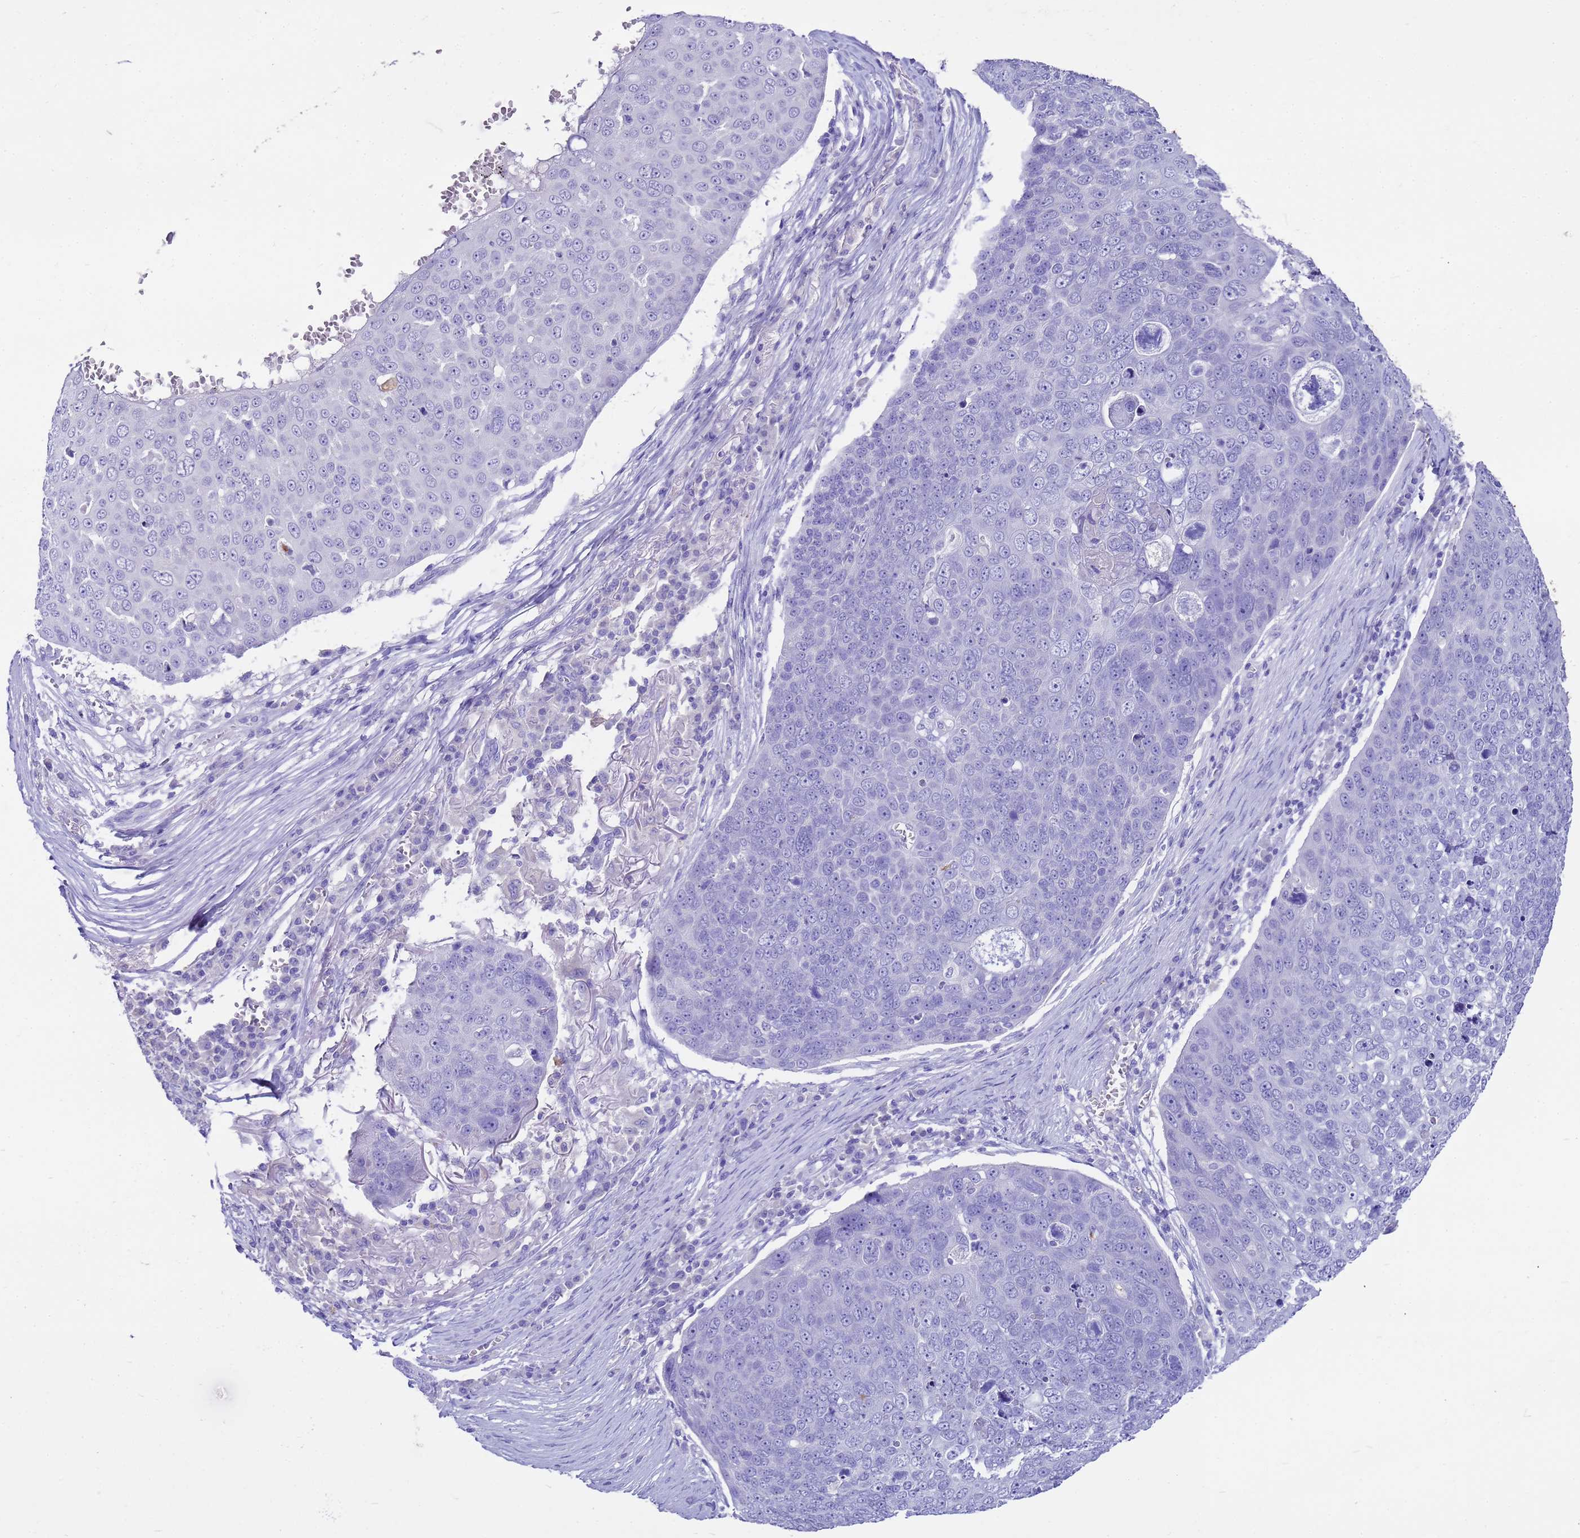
{"staining": {"intensity": "negative", "quantity": "none", "location": "none"}, "tissue": "skin cancer", "cell_type": "Tumor cells", "image_type": "cancer", "snomed": [{"axis": "morphology", "description": "Squamous cell carcinoma, NOS"}, {"axis": "topography", "description": "Skin"}], "caption": "The micrograph shows no significant staining in tumor cells of squamous cell carcinoma (skin). (Stains: DAB (3,3'-diaminobenzidine) IHC with hematoxylin counter stain, Microscopy: brightfield microscopy at high magnification).", "gene": "MS4A13", "patient": {"sex": "male", "age": 71}}